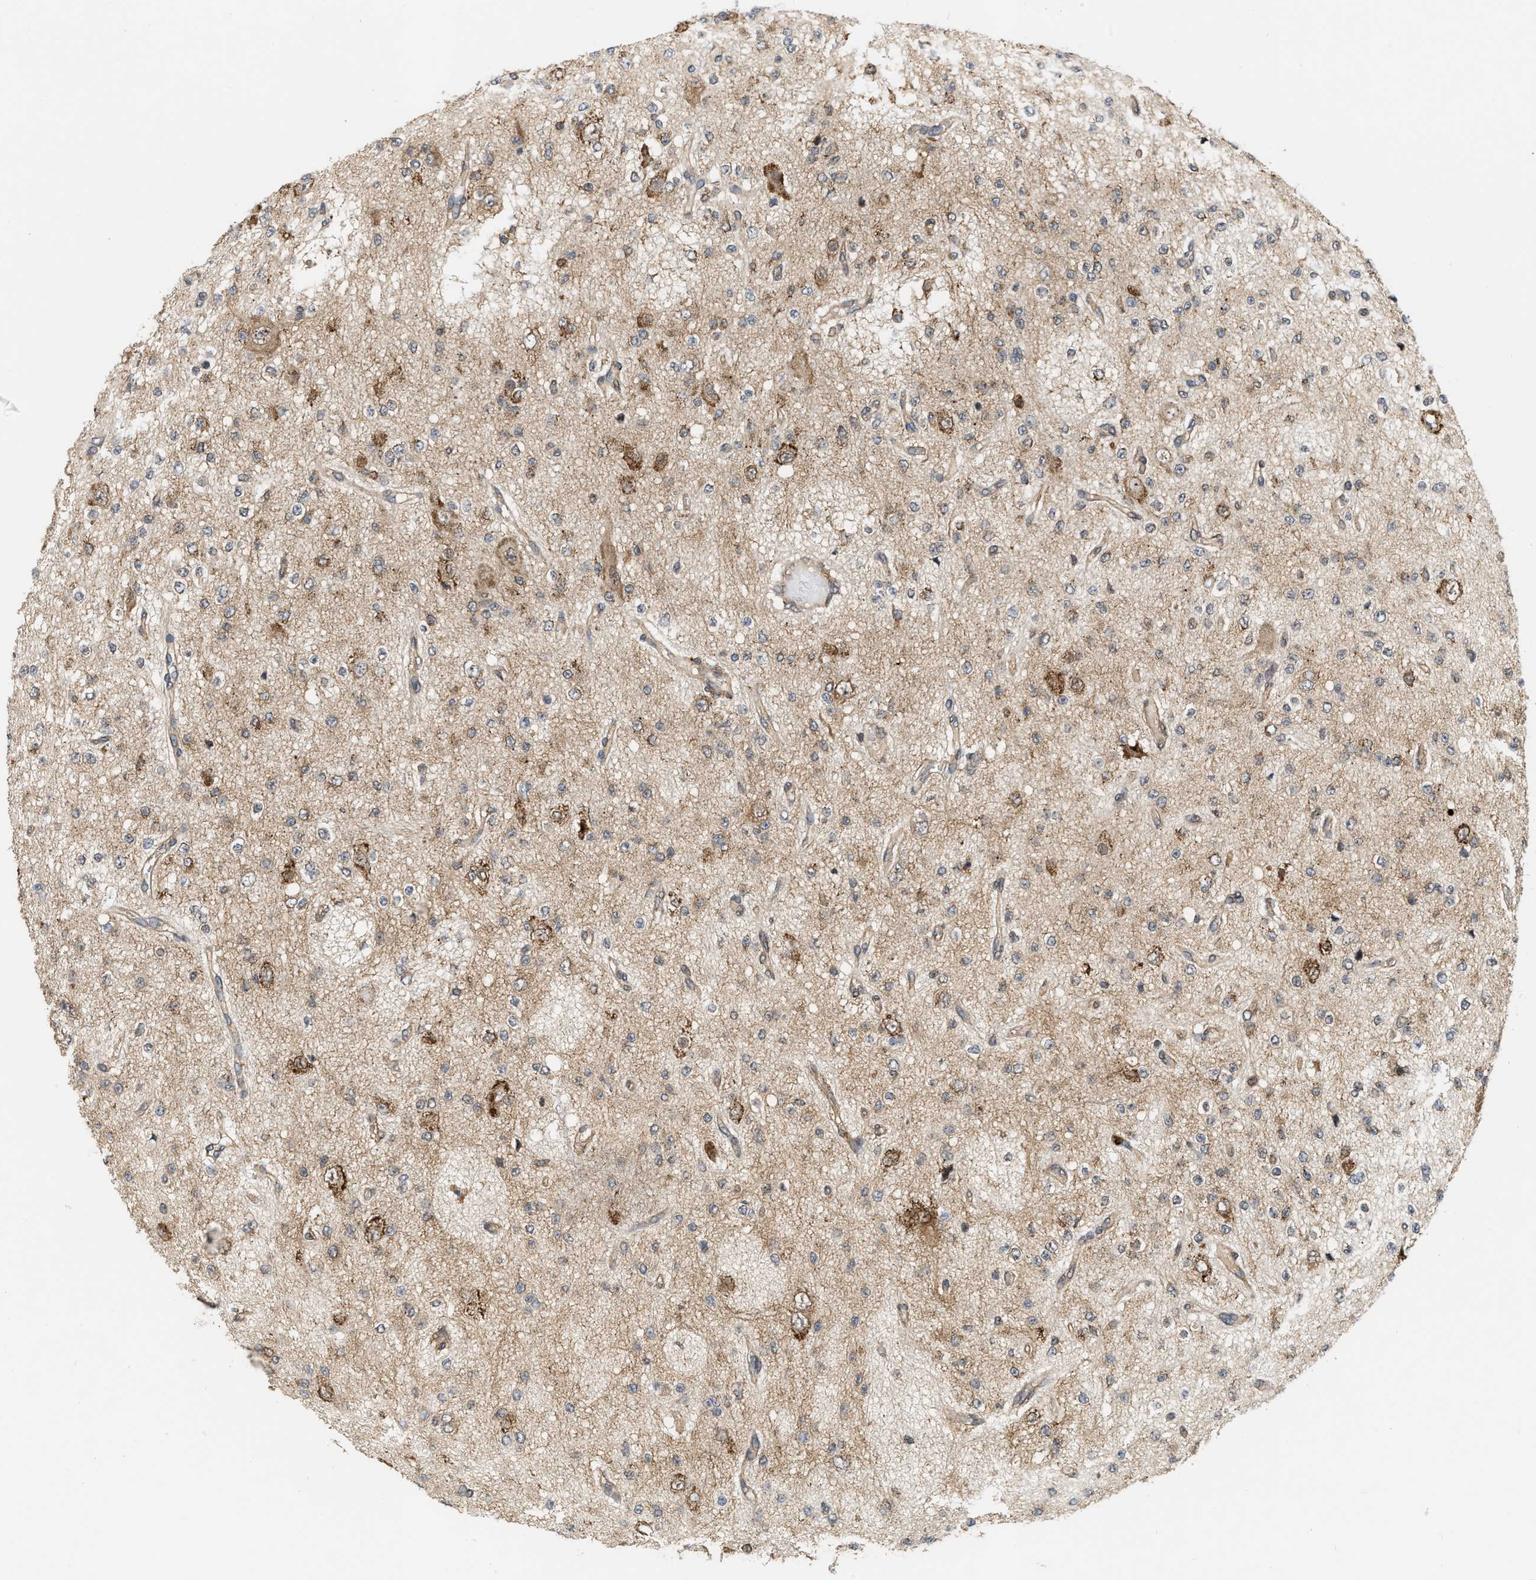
{"staining": {"intensity": "moderate", "quantity": "25%-75%", "location": "cytoplasmic/membranous"}, "tissue": "glioma", "cell_type": "Tumor cells", "image_type": "cancer", "snomed": [{"axis": "morphology", "description": "Glioma, malignant, Low grade"}, {"axis": "topography", "description": "Brain"}], "caption": "A medium amount of moderate cytoplasmic/membranous expression is seen in about 25%-75% of tumor cells in malignant glioma (low-grade) tissue.", "gene": "IQCE", "patient": {"sex": "male", "age": 38}}